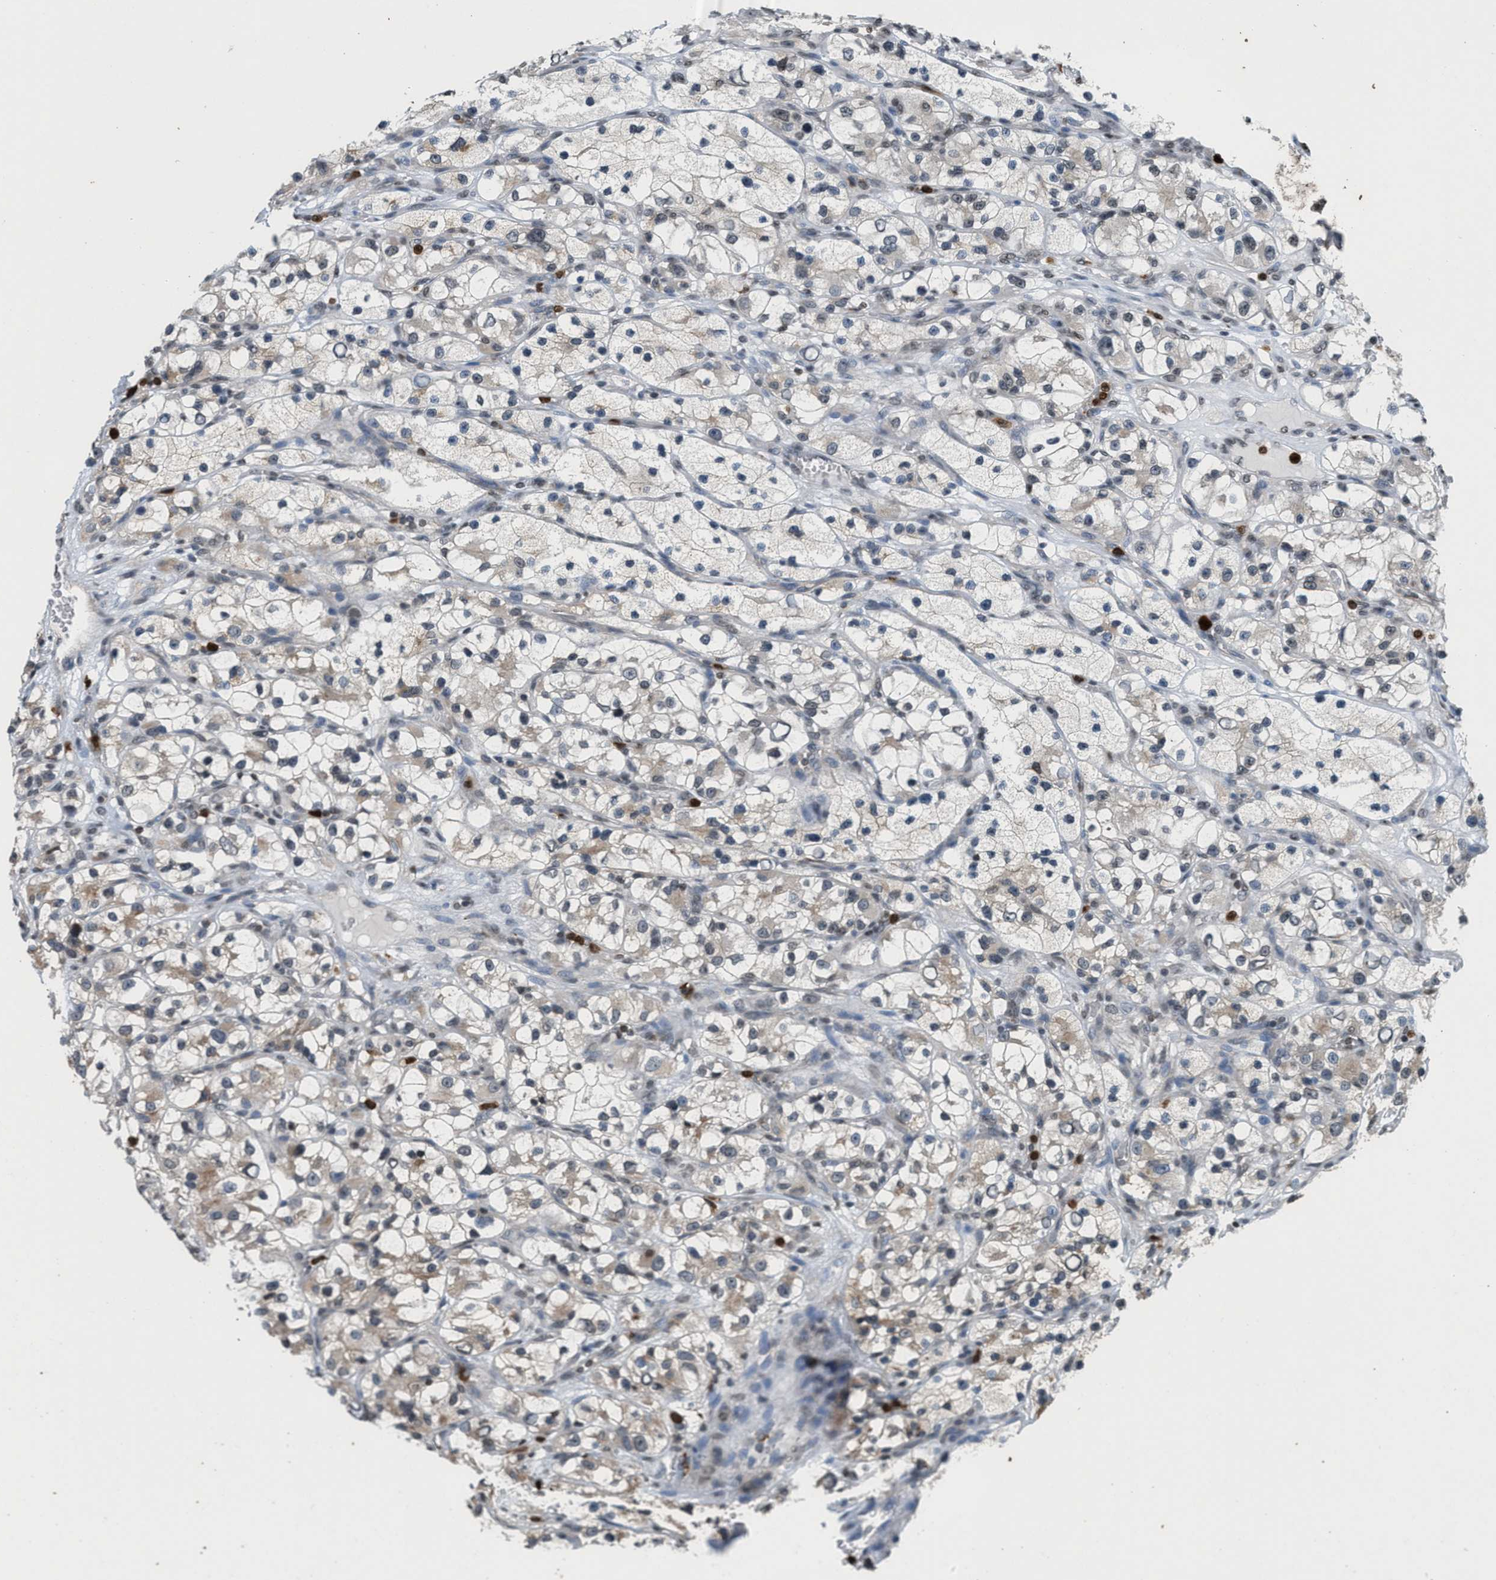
{"staining": {"intensity": "weak", "quantity": "25%-75%", "location": "cytoplasmic/membranous,nuclear"}, "tissue": "renal cancer", "cell_type": "Tumor cells", "image_type": "cancer", "snomed": [{"axis": "morphology", "description": "Adenocarcinoma, NOS"}, {"axis": "topography", "description": "Kidney"}], "caption": "Immunohistochemical staining of renal cancer shows weak cytoplasmic/membranous and nuclear protein expression in about 25%-75% of tumor cells.", "gene": "PRUNE2", "patient": {"sex": "female", "age": 57}}